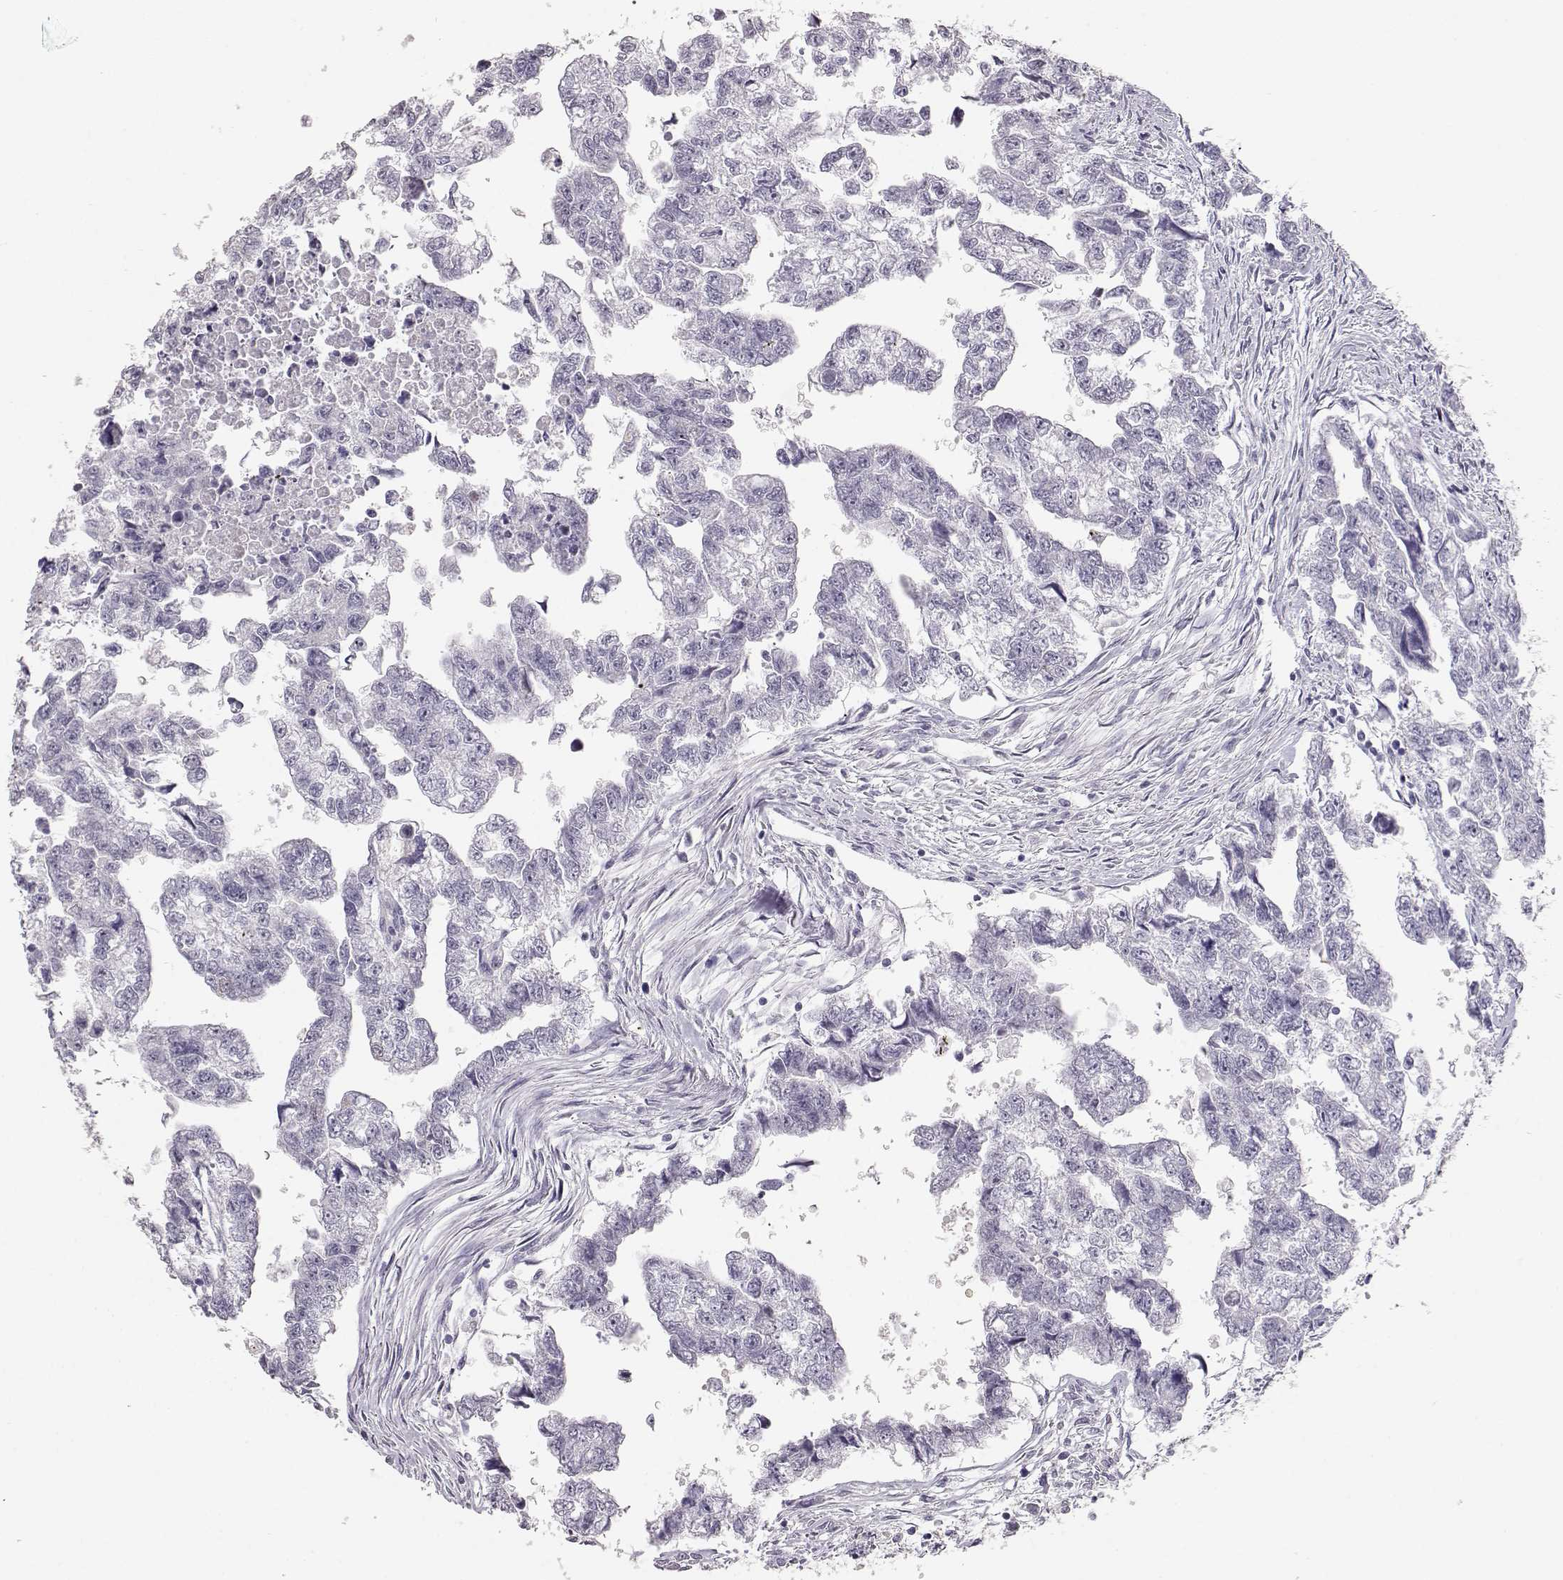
{"staining": {"intensity": "negative", "quantity": "none", "location": "none"}, "tissue": "testis cancer", "cell_type": "Tumor cells", "image_type": "cancer", "snomed": [{"axis": "morphology", "description": "Carcinoma, Embryonal, NOS"}, {"axis": "morphology", "description": "Teratoma, malignant, NOS"}, {"axis": "topography", "description": "Testis"}], "caption": "Protein analysis of testis cancer shows no significant staining in tumor cells.", "gene": "TKTL1", "patient": {"sex": "male", "age": 44}}